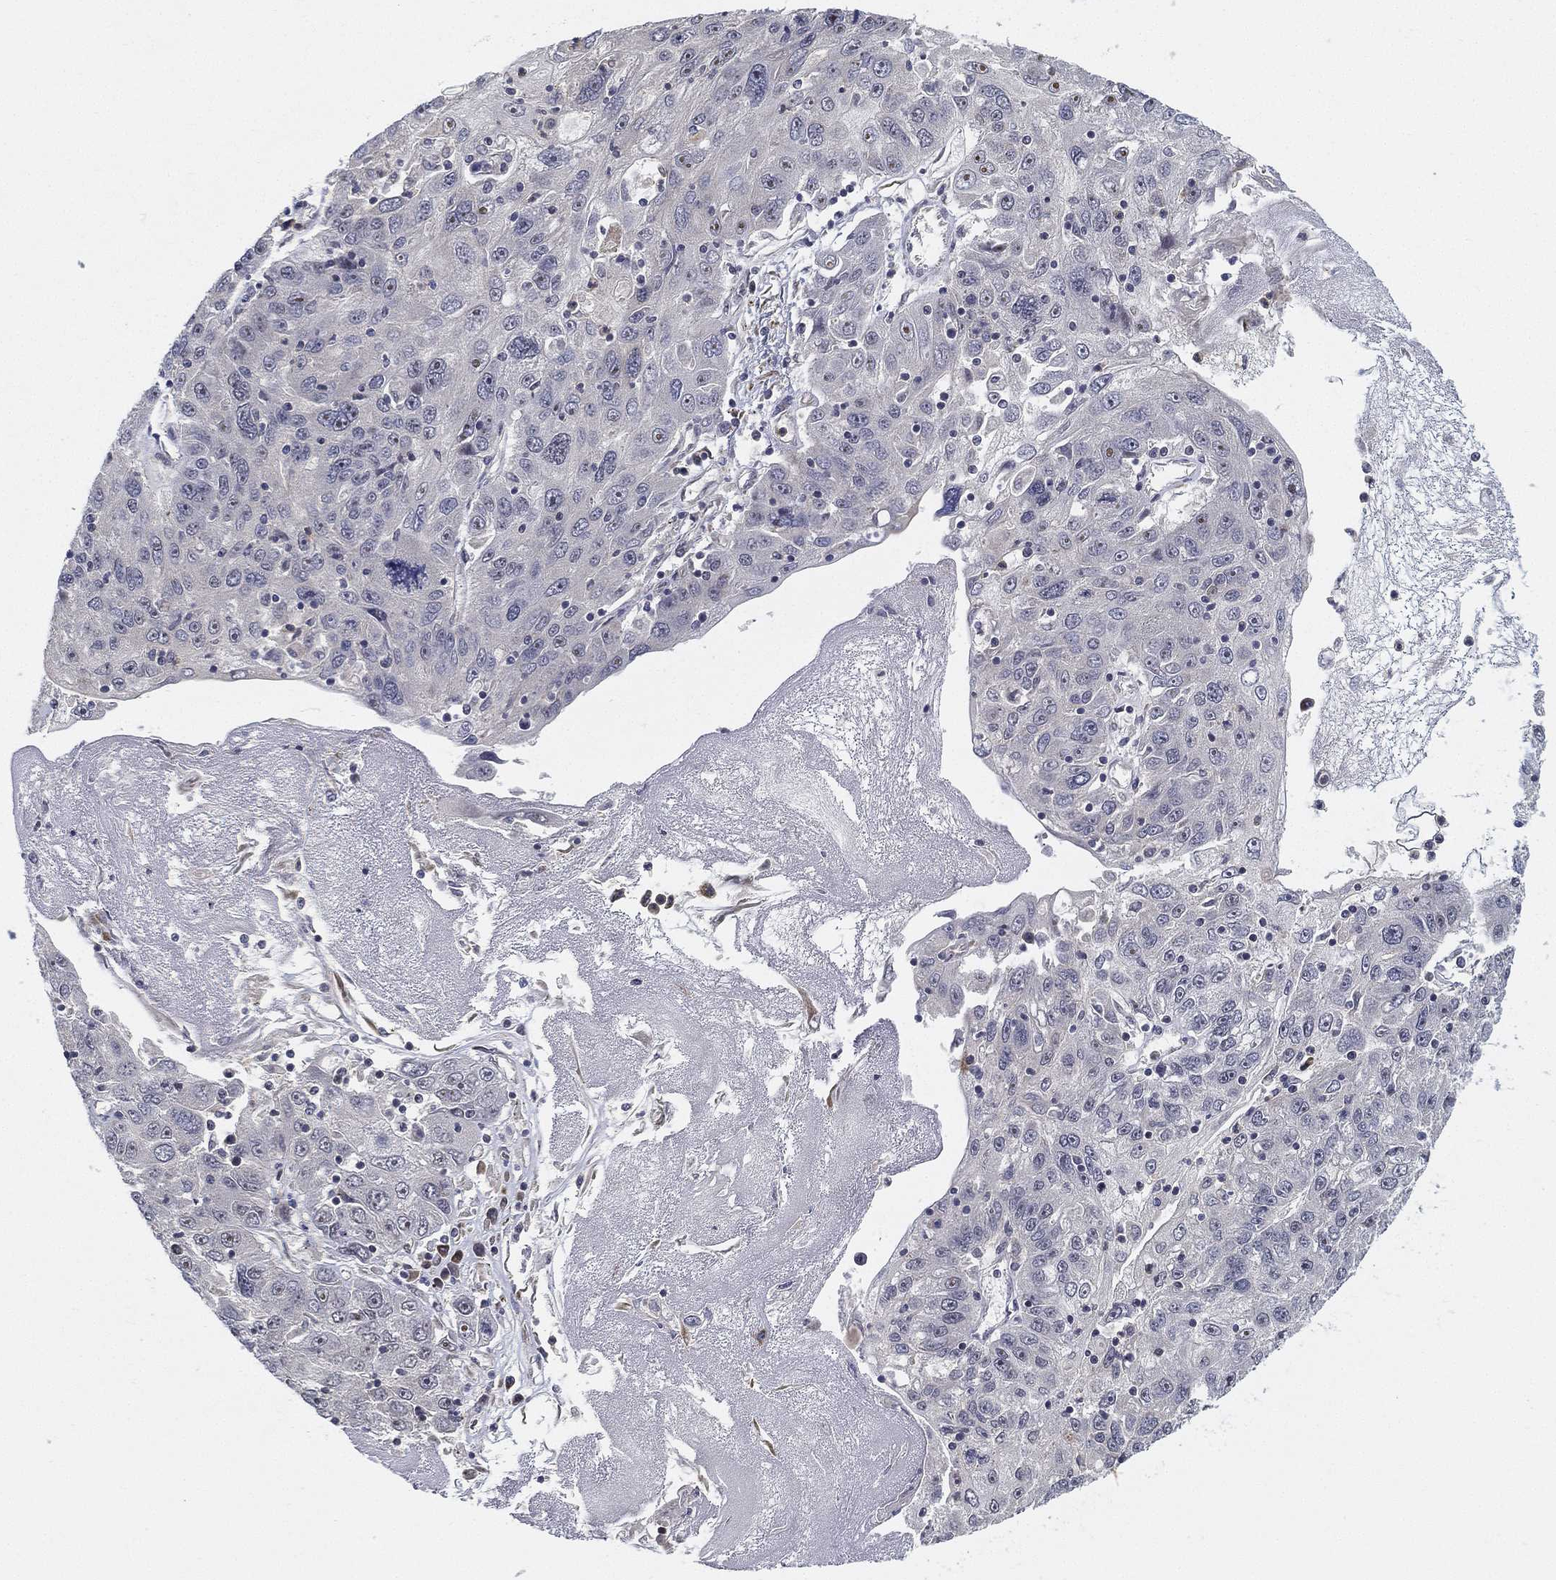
{"staining": {"intensity": "moderate", "quantity": "<25%", "location": "nuclear"}, "tissue": "stomach cancer", "cell_type": "Tumor cells", "image_type": "cancer", "snomed": [{"axis": "morphology", "description": "Adenocarcinoma, NOS"}, {"axis": "topography", "description": "Stomach"}], "caption": "This image displays IHC staining of stomach cancer (adenocarcinoma), with low moderate nuclear staining in approximately <25% of tumor cells.", "gene": "PPP1R16B", "patient": {"sex": "male", "age": 56}}